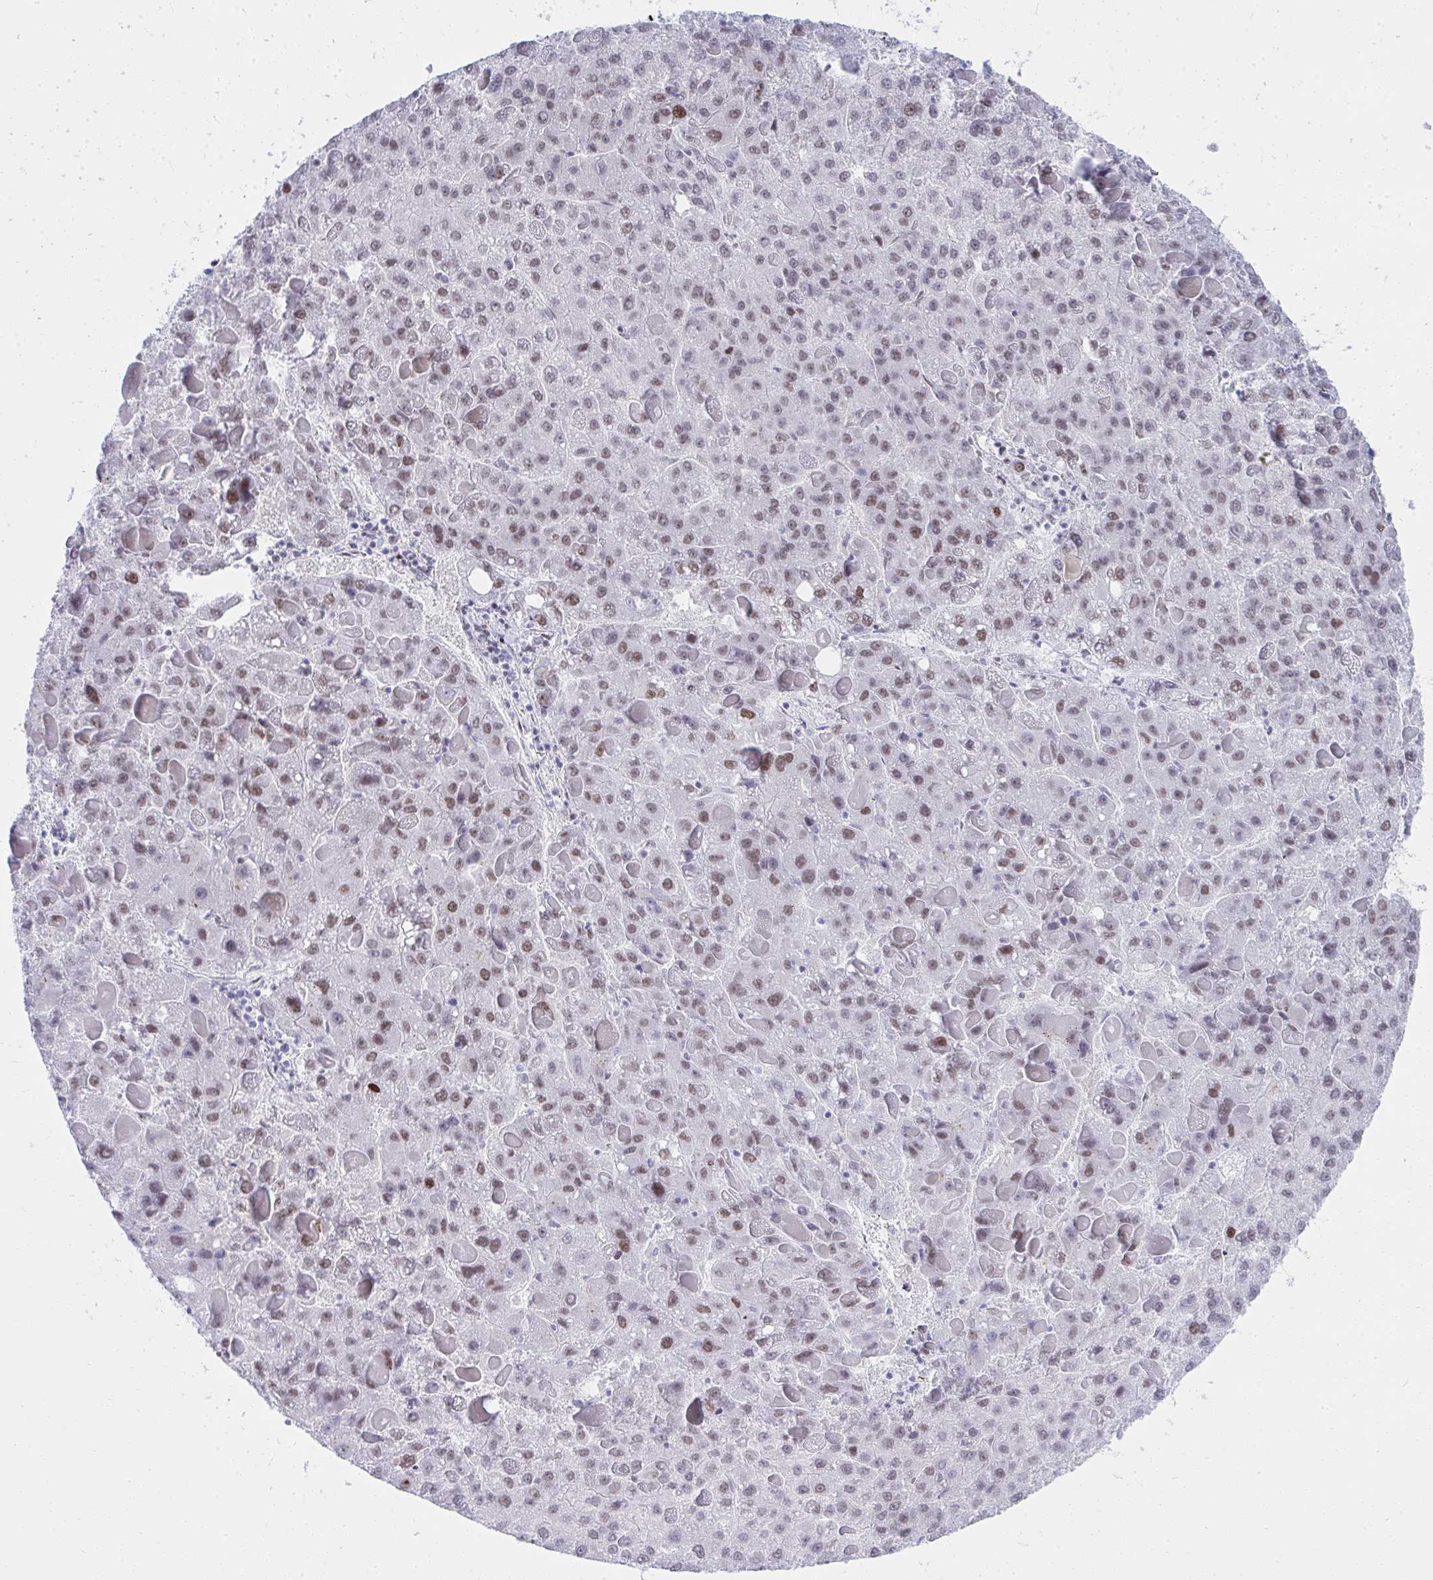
{"staining": {"intensity": "moderate", "quantity": ">75%", "location": "nuclear"}, "tissue": "liver cancer", "cell_type": "Tumor cells", "image_type": "cancer", "snomed": [{"axis": "morphology", "description": "Carcinoma, Hepatocellular, NOS"}, {"axis": "topography", "description": "Liver"}], "caption": "The photomicrograph displays immunohistochemical staining of hepatocellular carcinoma (liver). There is moderate nuclear staining is identified in approximately >75% of tumor cells.", "gene": "GLDN", "patient": {"sex": "female", "age": 82}}